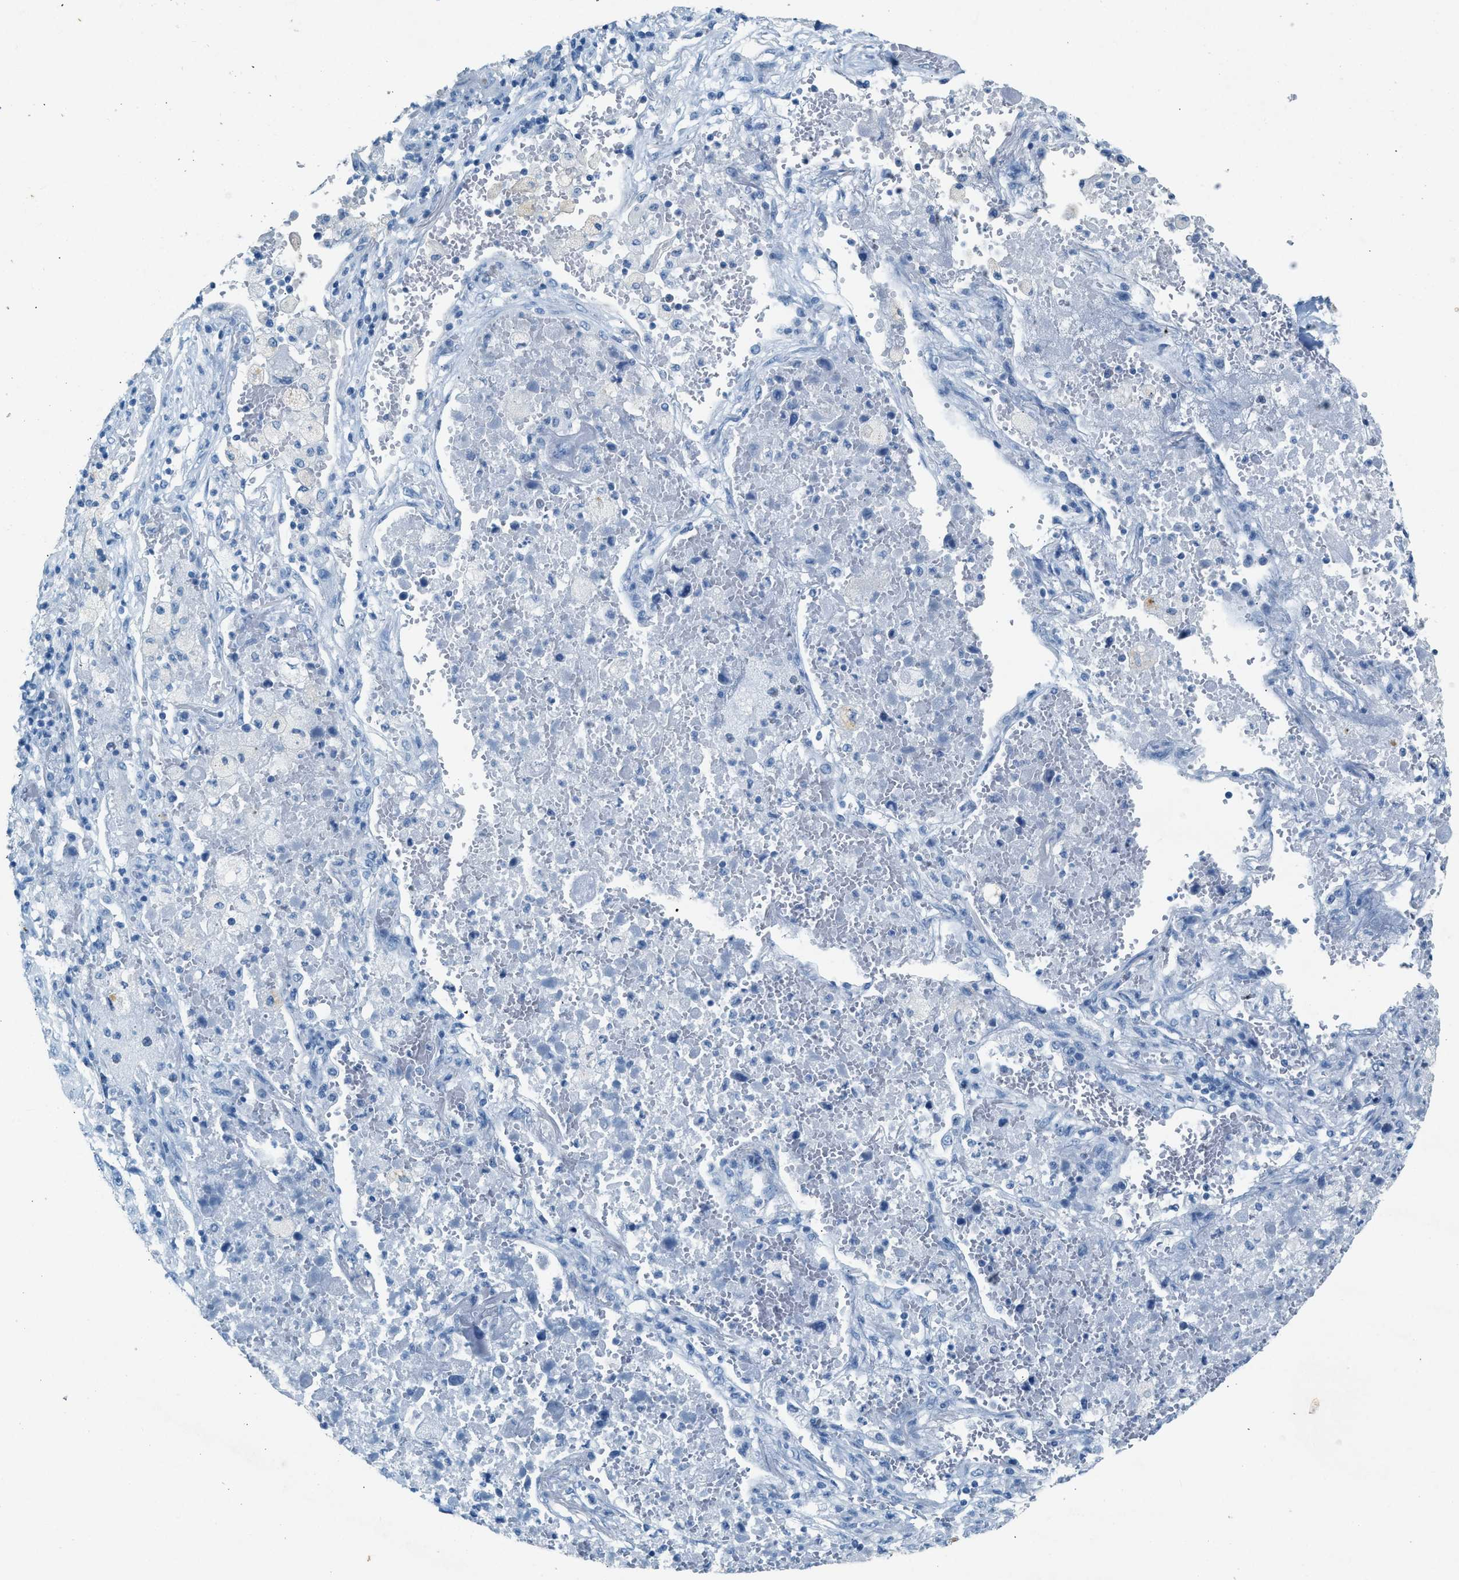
{"staining": {"intensity": "negative", "quantity": "none", "location": "none"}, "tissue": "lung cancer", "cell_type": "Tumor cells", "image_type": "cancer", "snomed": [{"axis": "morphology", "description": "Squamous cell carcinoma, NOS"}, {"axis": "topography", "description": "Lung"}], "caption": "Lung cancer was stained to show a protein in brown. There is no significant positivity in tumor cells. The staining was performed using DAB (3,3'-diaminobenzidine) to visualize the protein expression in brown, while the nuclei were stained in blue with hematoxylin (Magnification: 20x).", "gene": "HHATL", "patient": {"sex": "male", "age": 61}}